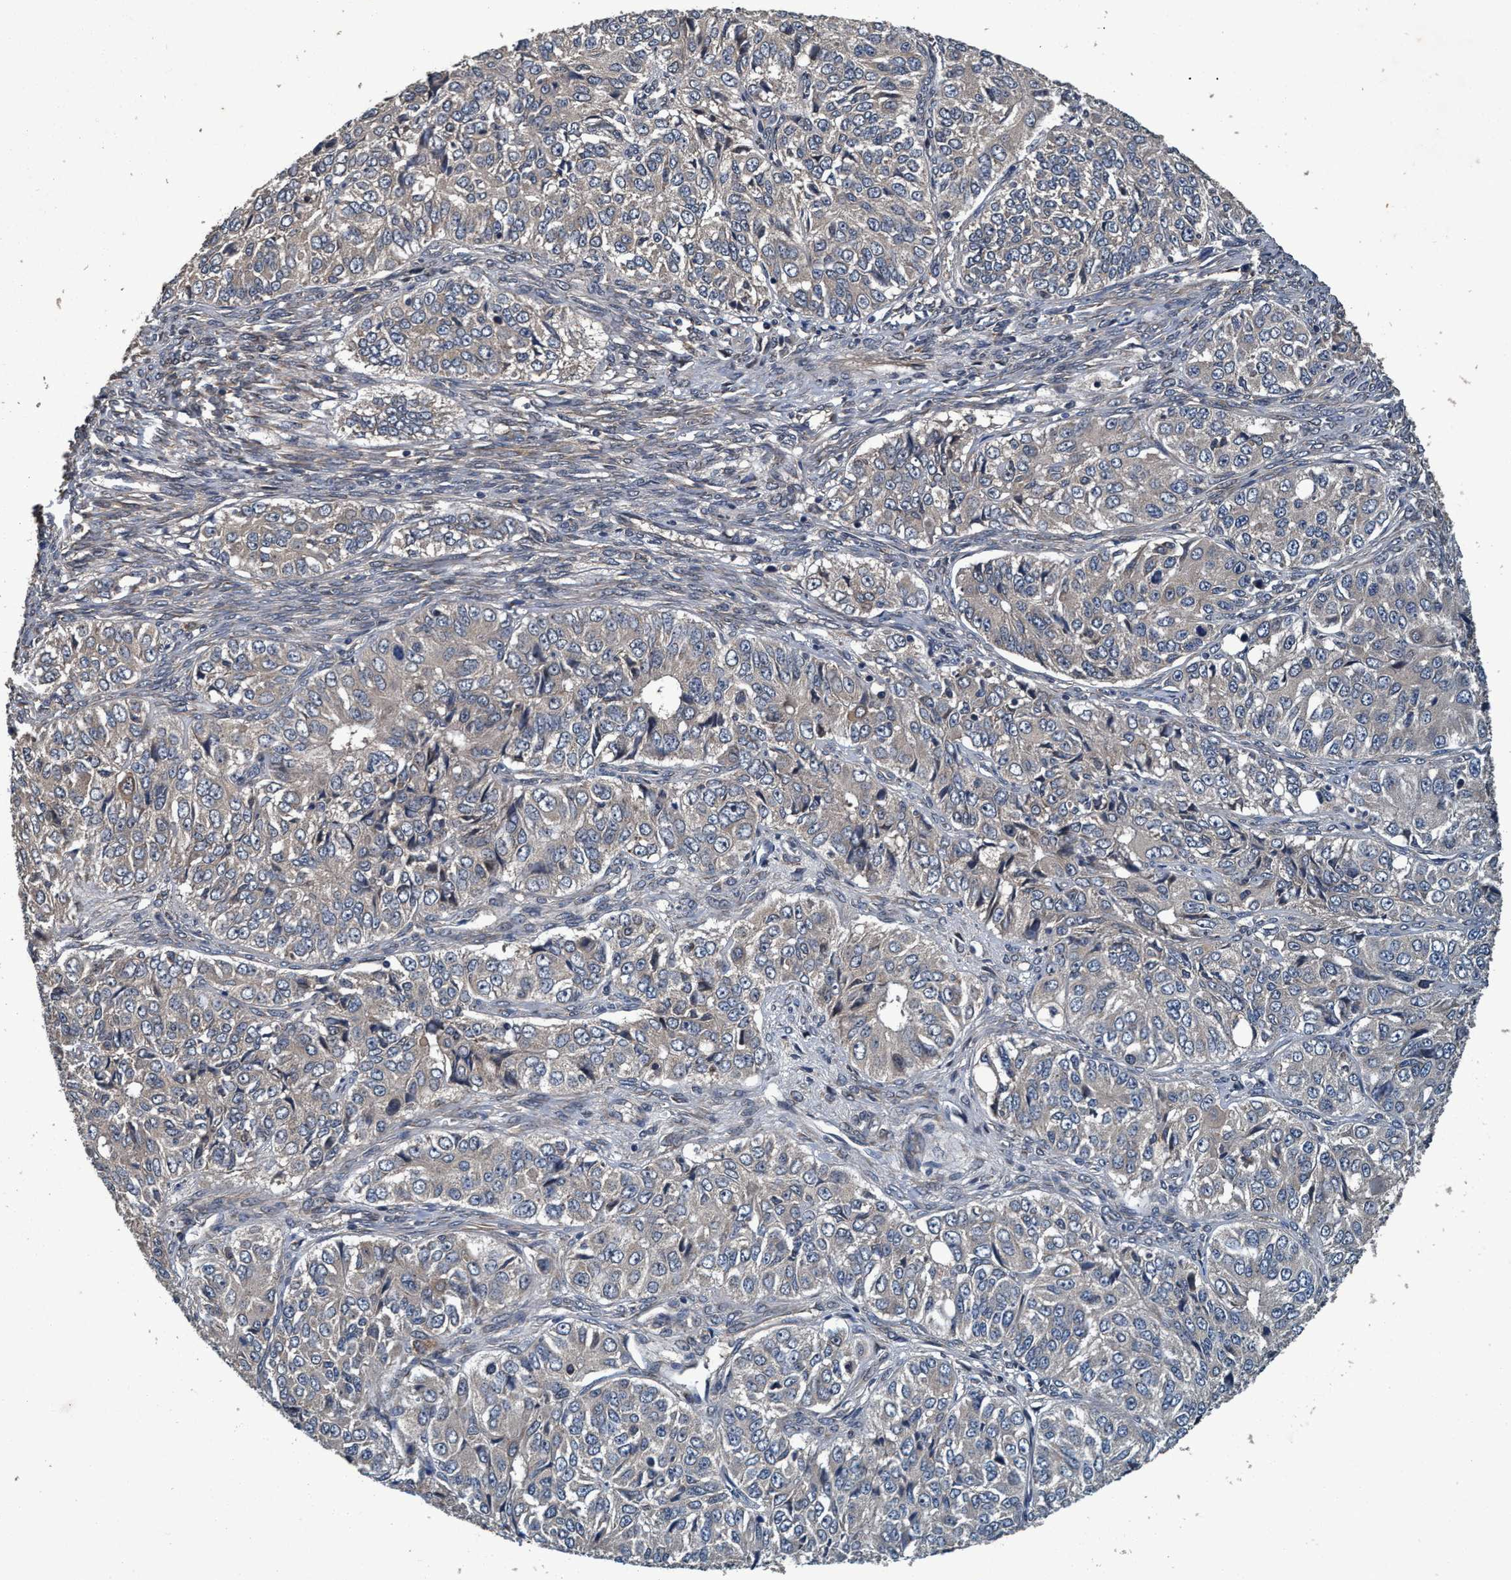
{"staining": {"intensity": "negative", "quantity": "none", "location": "none"}, "tissue": "ovarian cancer", "cell_type": "Tumor cells", "image_type": "cancer", "snomed": [{"axis": "morphology", "description": "Carcinoma, endometroid"}, {"axis": "topography", "description": "Ovary"}], "caption": "Protein analysis of ovarian cancer reveals no significant expression in tumor cells.", "gene": "MACC1", "patient": {"sex": "female", "age": 51}}